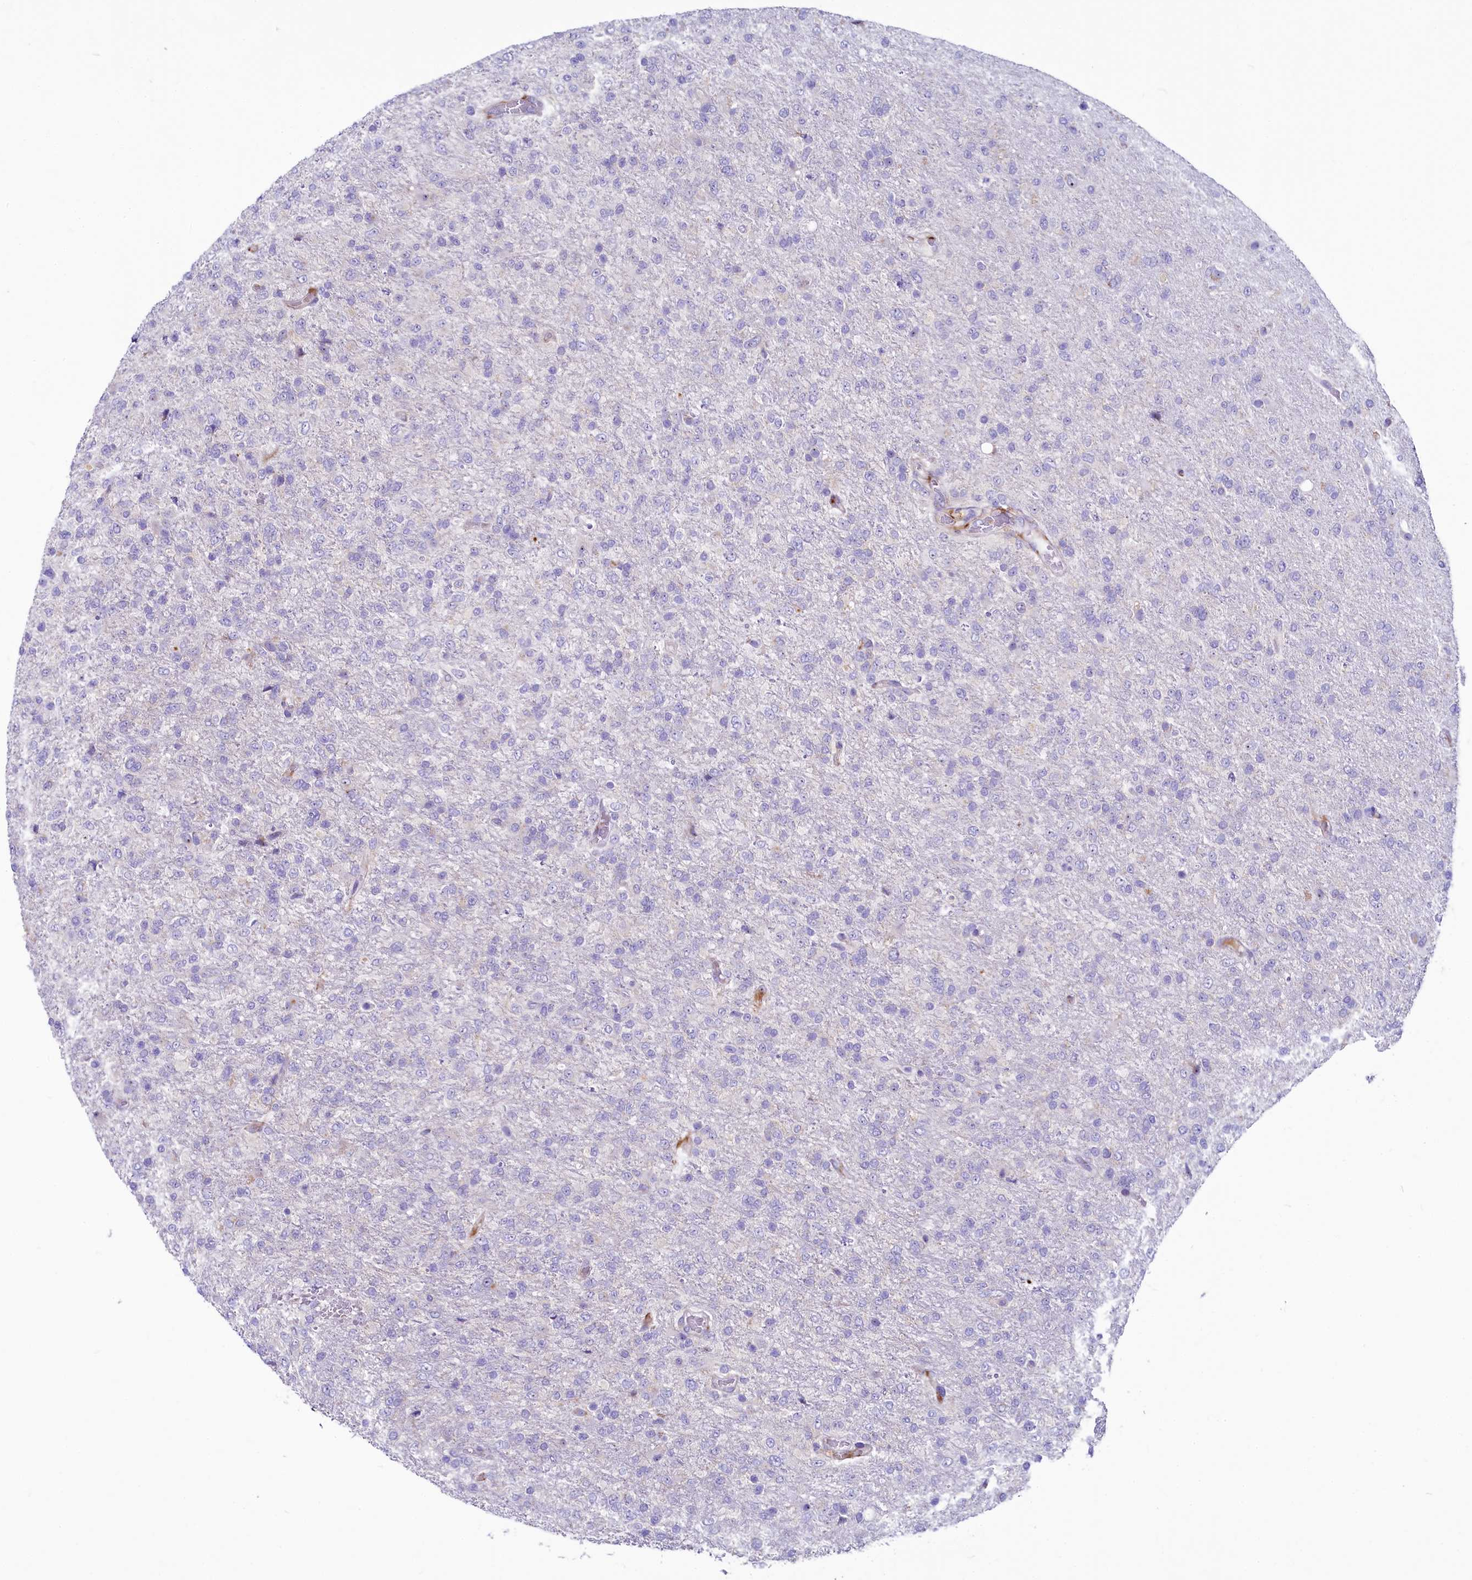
{"staining": {"intensity": "negative", "quantity": "none", "location": "none"}, "tissue": "glioma", "cell_type": "Tumor cells", "image_type": "cancer", "snomed": [{"axis": "morphology", "description": "Glioma, malignant, High grade"}, {"axis": "topography", "description": "Brain"}], "caption": "Human glioma stained for a protein using IHC exhibits no expression in tumor cells.", "gene": "SH3TC2", "patient": {"sex": "female", "age": 74}}